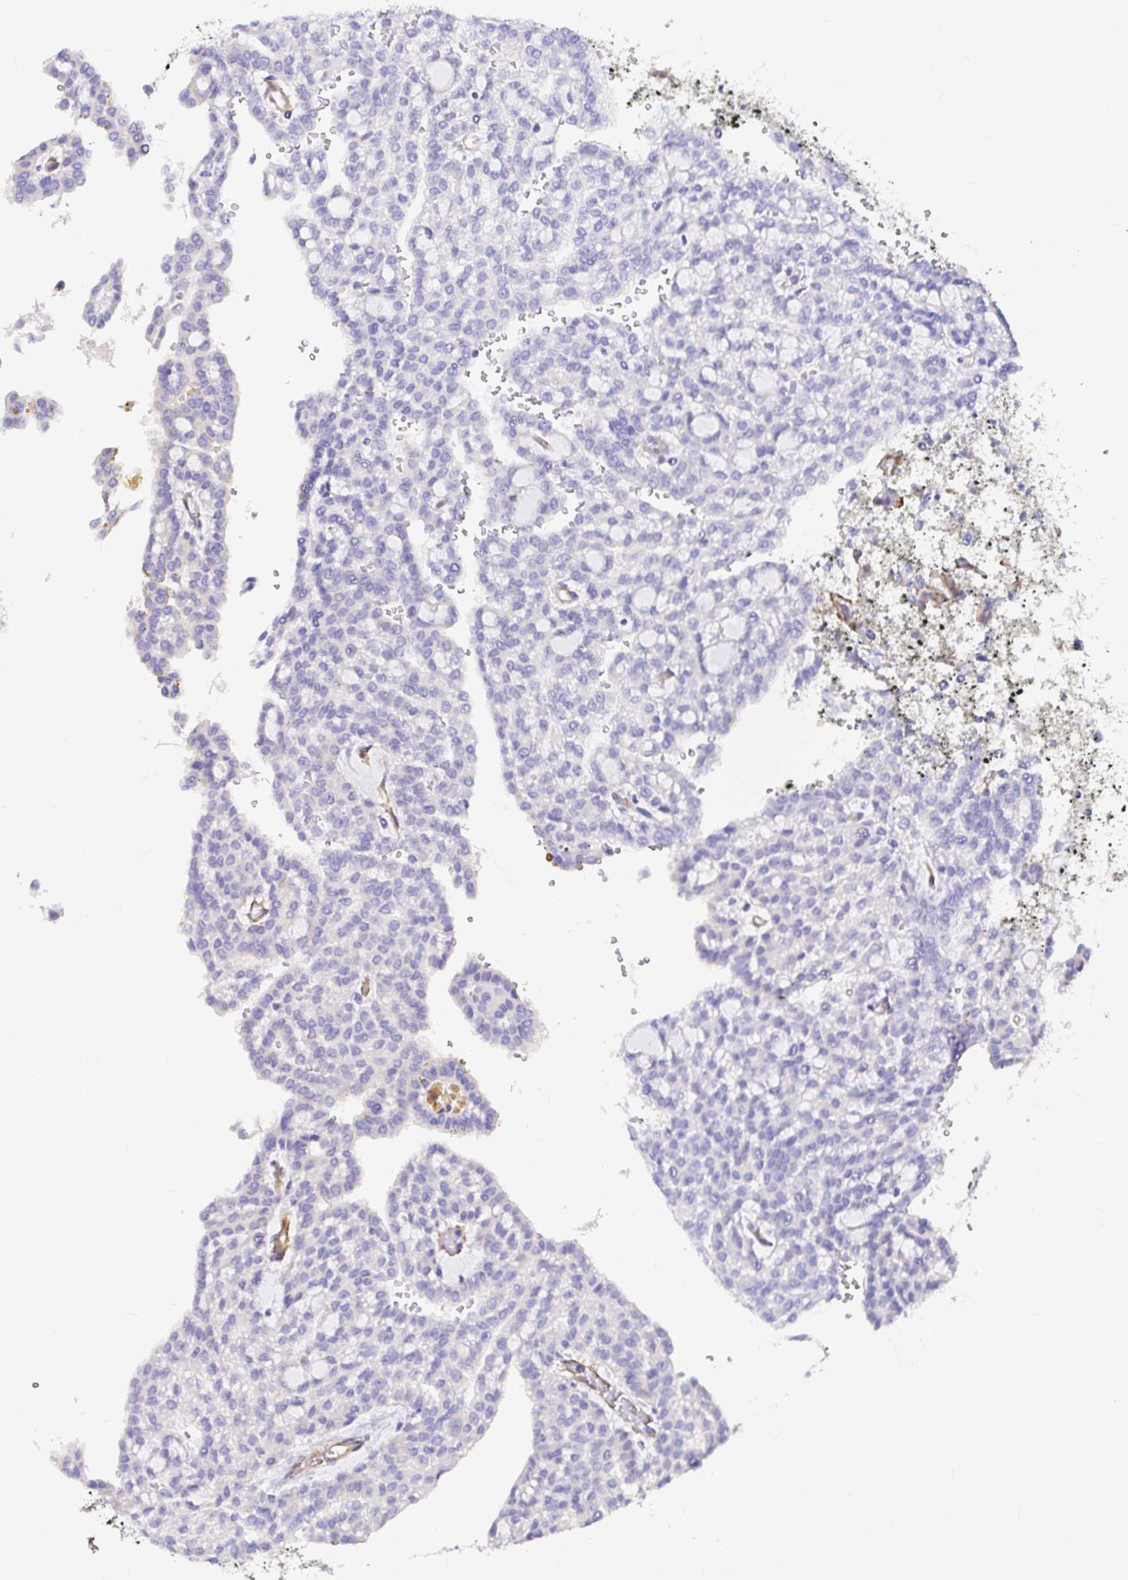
{"staining": {"intensity": "negative", "quantity": "none", "location": "none"}, "tissue": "renal cancer", "cell_type": "Tumor cells", "image_type": "cancer", "snomed": [{"axis": "morphology", "description": "Adenocarcinoma, NOS"}, {"axis": "topography", "description": "Kidney"}], "caption": "IHC micrograph of human adenocarcinoma (renal) stained for a protein (brown), which reveals no staining in tumor cells.", "gene": "MYO1B", "patient": {"sex": "male", "age": 63}}